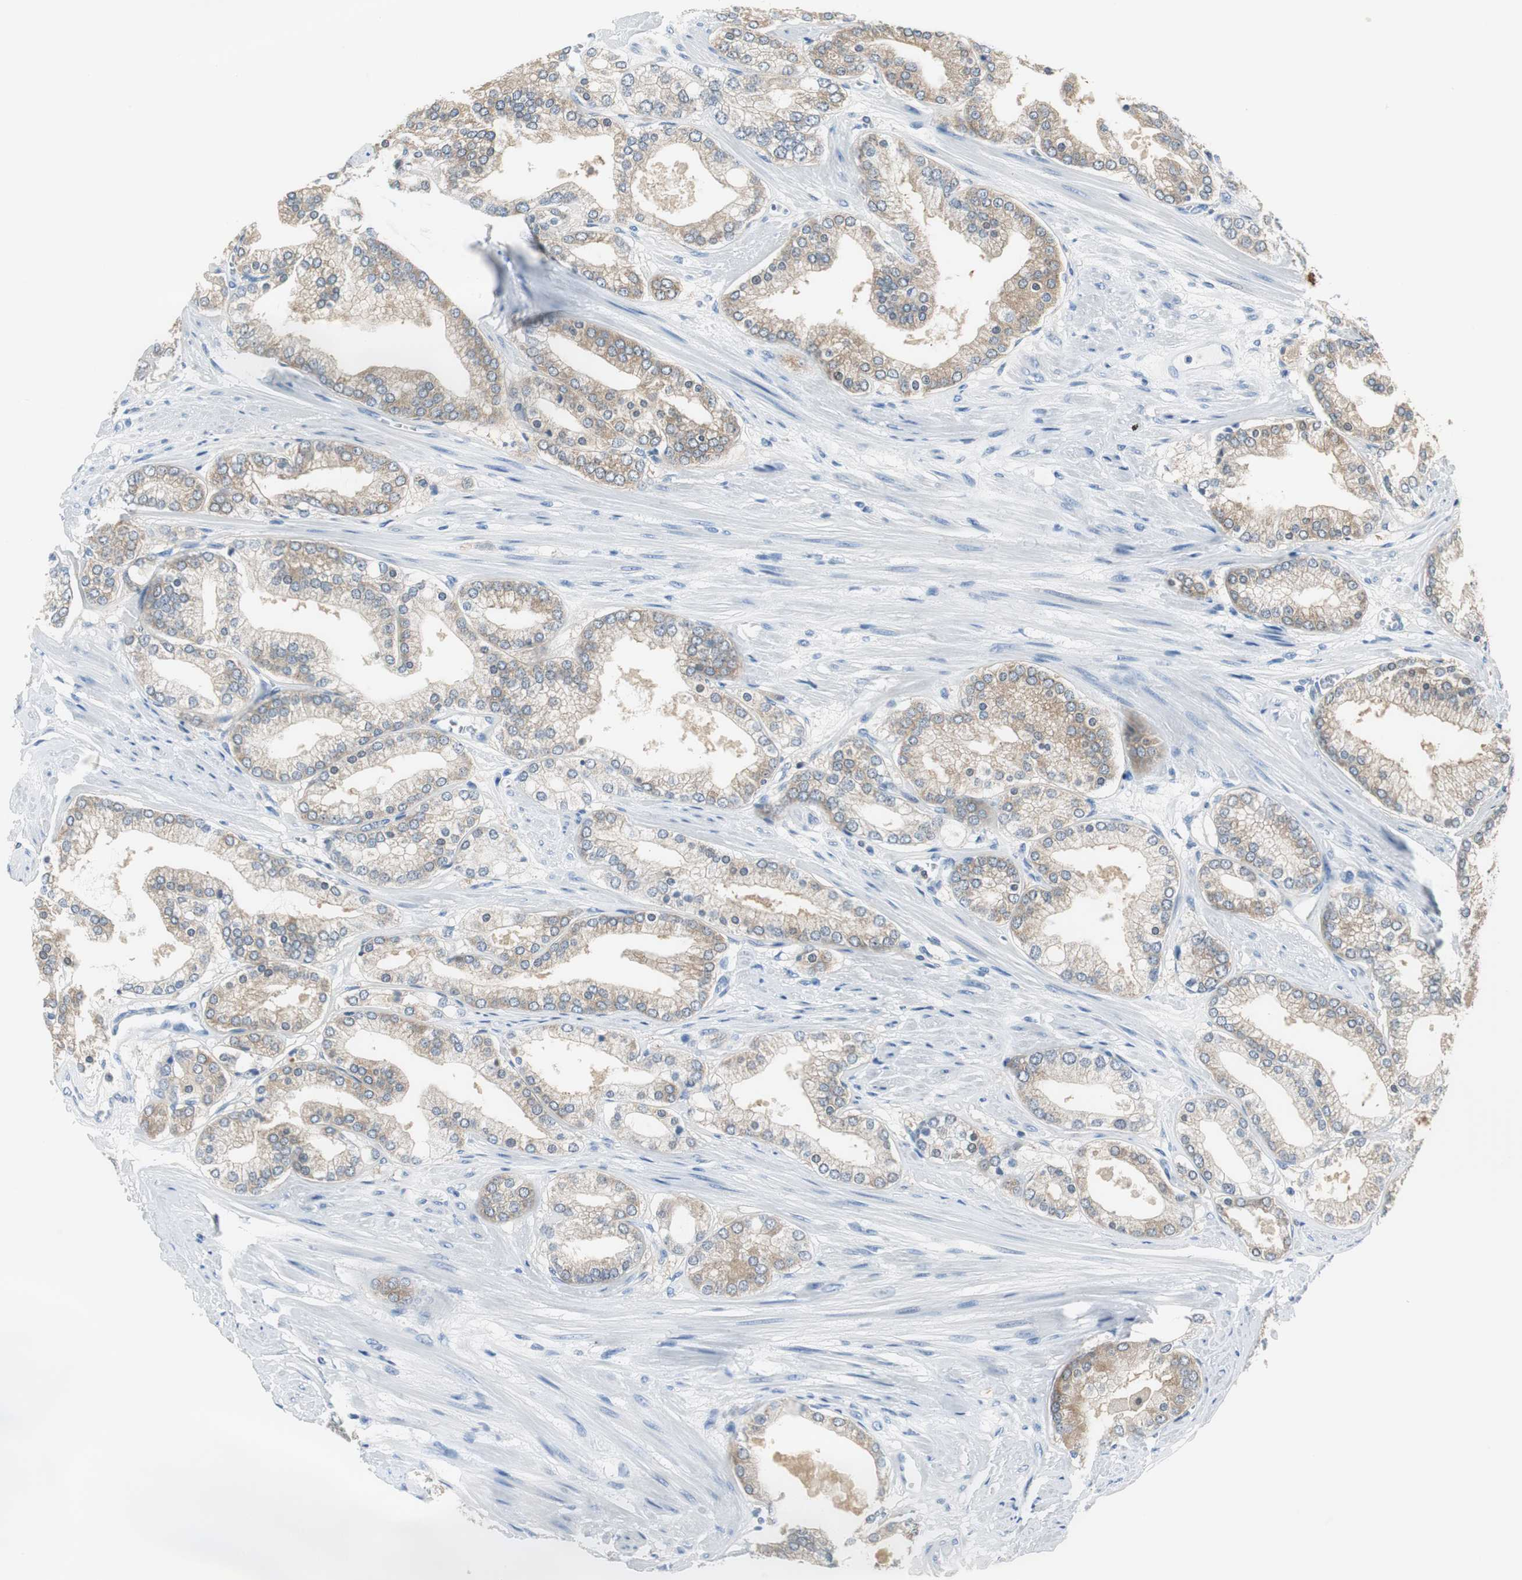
{"staining": {"intensity": "moderate", "quantity": "25%-75%", "location": "cytoplasmic/membranous"}, "tissue": "prostate cancer", "cell_type": "Tumor cells", "image_type": "cancer", "snomed": [{"axis": "morphology", "description": "Adenocarcinoma, High grade"}, {"axis": "topography", "description": "Prostate"}], "caption": "Immunohistochemistry (IHC) photomicrograph of neoplastic tissue: human prostate cancer stained using IHC displays medium levels of moderate protein expression localized specifically in the cytoplasmic/membranous of tumor cells, appearing as a cytoplasmic/membranous brown color.", "gene": "FBP1", "patient": {"sex": "male", "age": 61}}